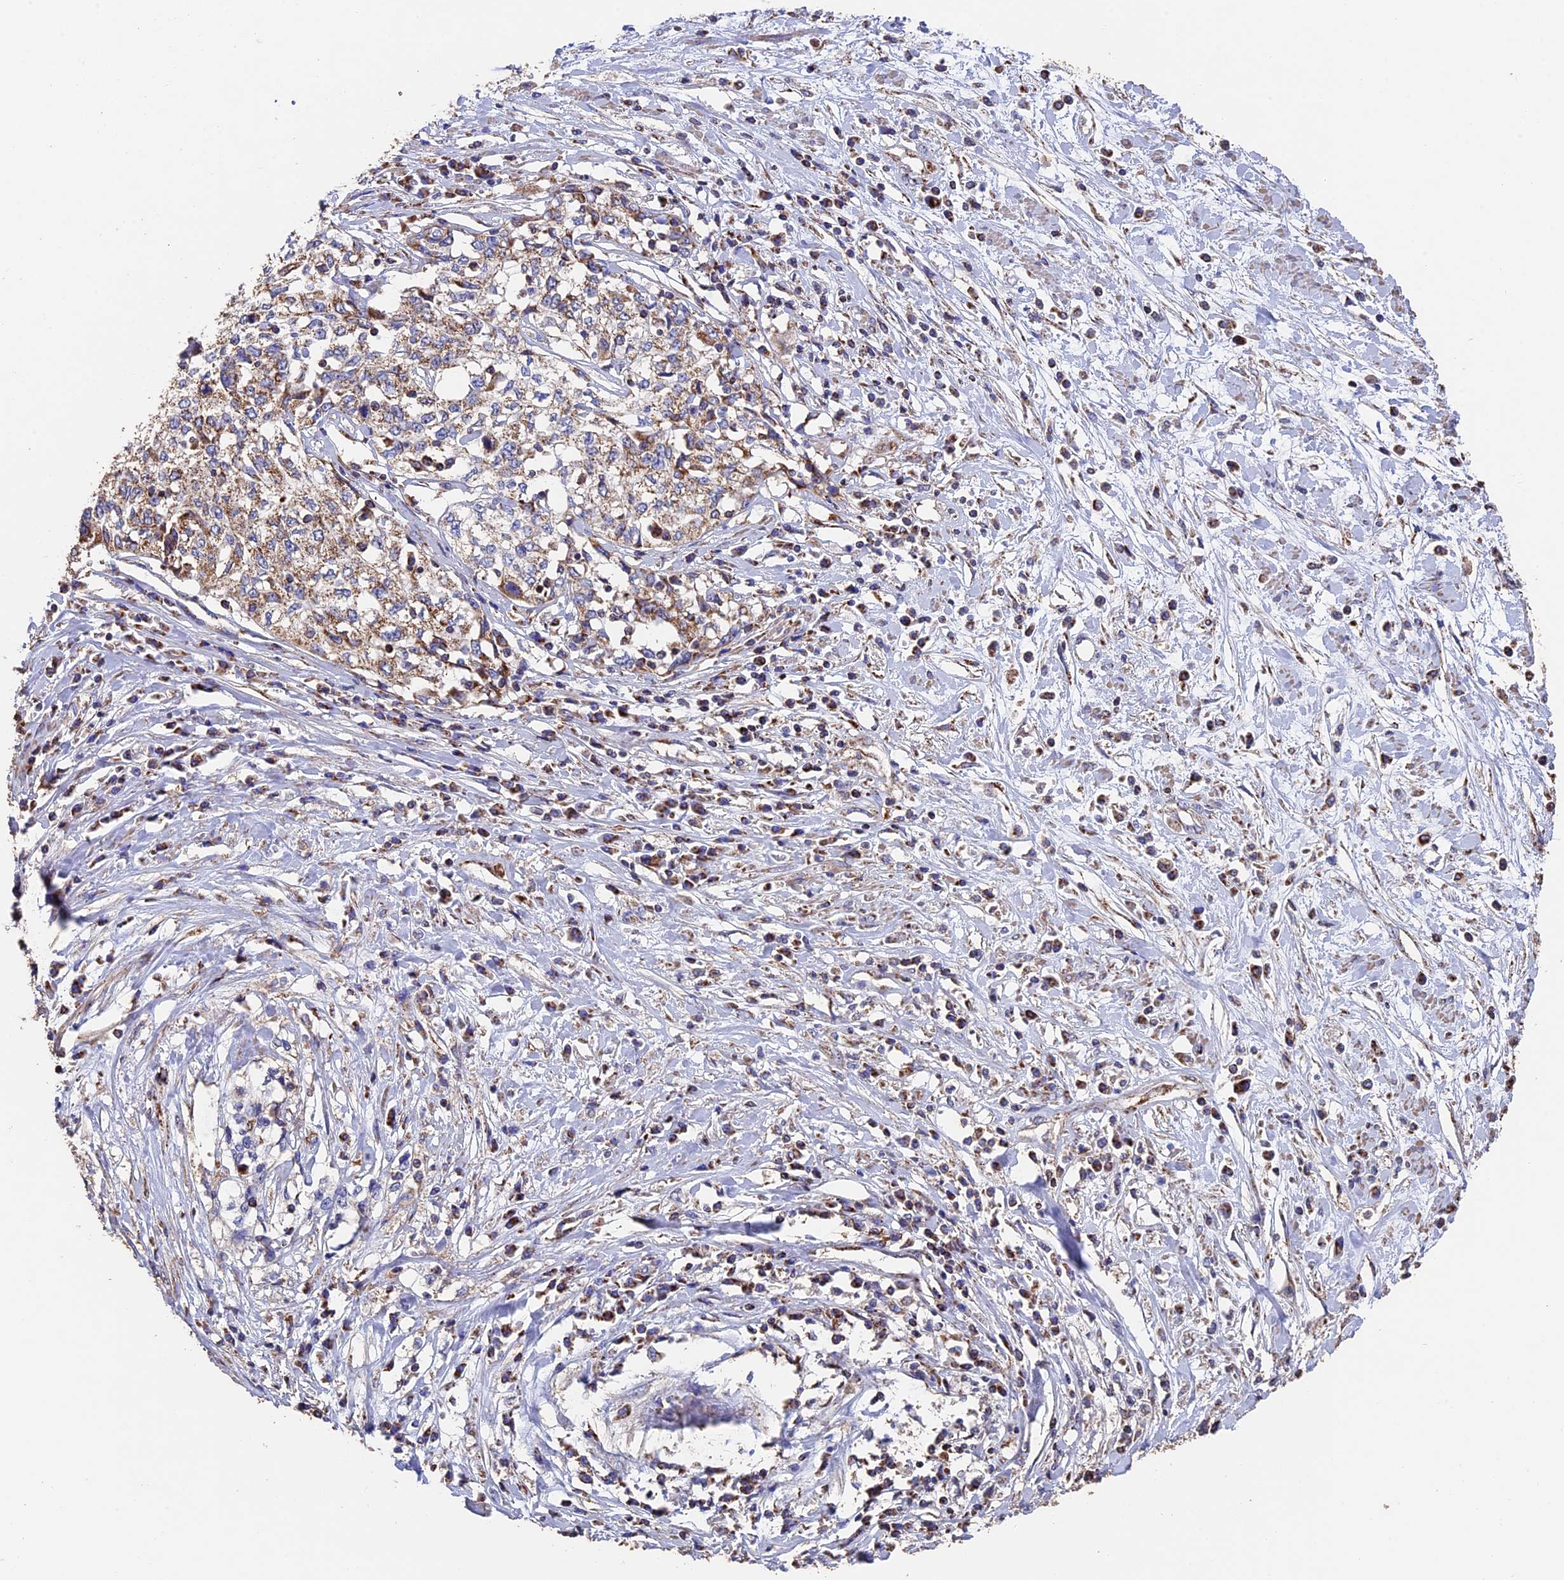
{"staining": {"intensity": "moderate", "quantity": ">75%", "location": "cytoplasmic/membranous"}, "tissue": "cervical cancer", "cell_type": "Tumor cells", "image_type": "cancer", "snomed": [{"axis": "morphology", "description": "Squamous cell carcinoma, NOS"}, {"axis": "topography", "description": "Cervix"}], "caption": "The image shows immunohistochemical staining of cervical cancer (squamous cell carcinoma). There is moderate cytoplasmic/membranous positivity is appreciated in approximately >75% of tumor cells.", "gene": "ADAT1", "patient": {"sex": "female", "age": 57}}